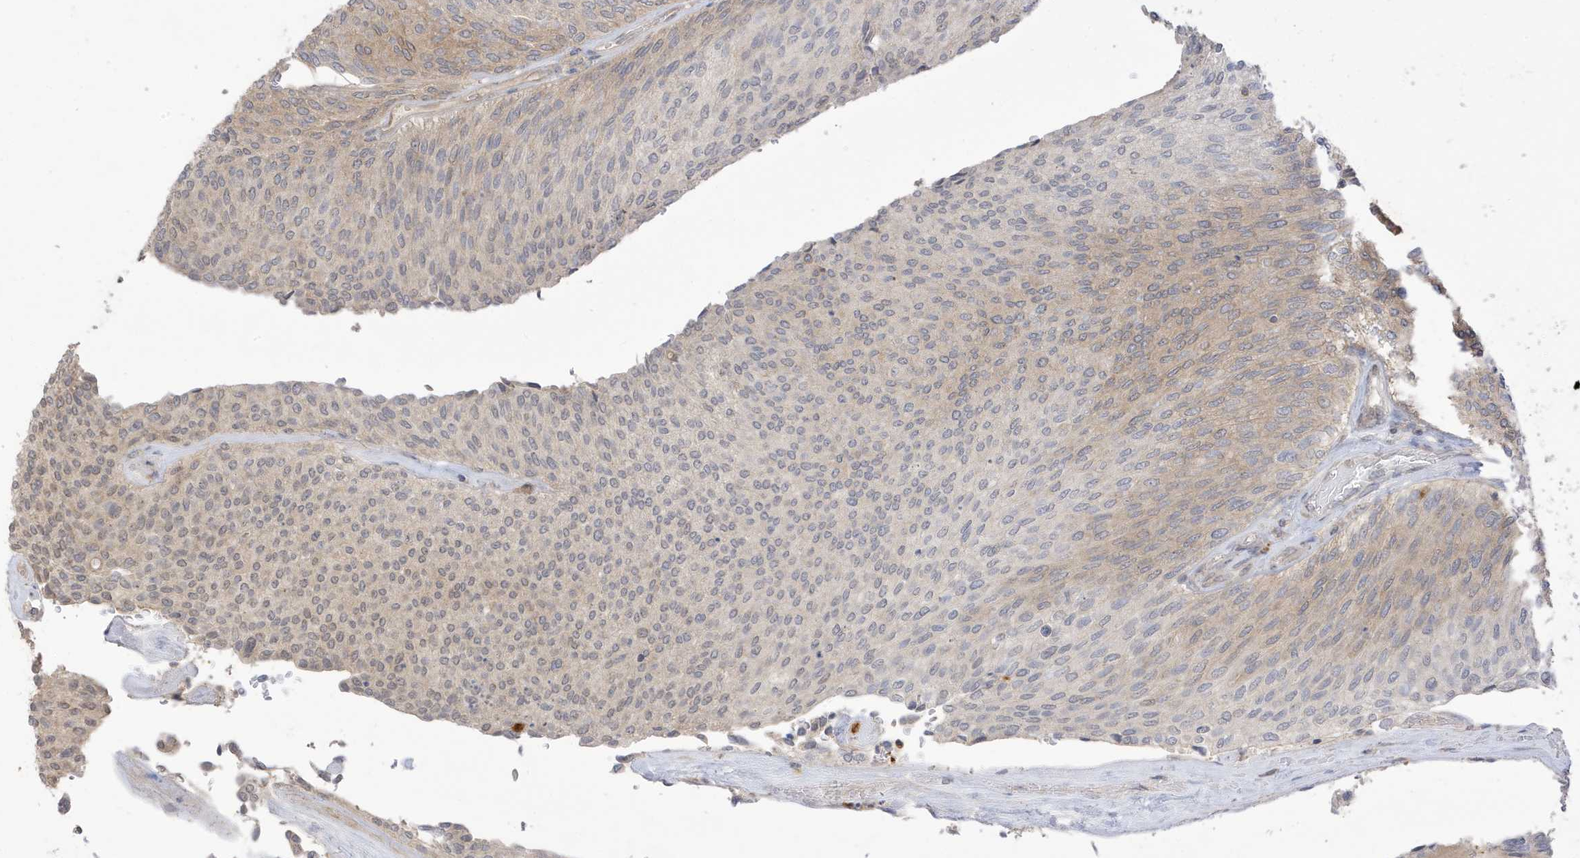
{"staining": {"intensity": "weak", "quantity": "25%-75%", "location": "cytoplasmic/membranous"}, "tissue": "urothelial cancer", "cell_type": "Tumor cells", "image_type": "cancer", "snomed": [{"axis": "morphology", "description": "Urothelial carcinoma, Low grade"}, {"axis": "topography", "description": "Urinary bladder"}], "caption": "Protein analysis of urothelial cancer tissue reveals weak cytoplasmic/membranous staining in approximately 25%-75% of tumor cells.", "gene": "TAB3", "patient": {"sex": "female", "age": 79}}